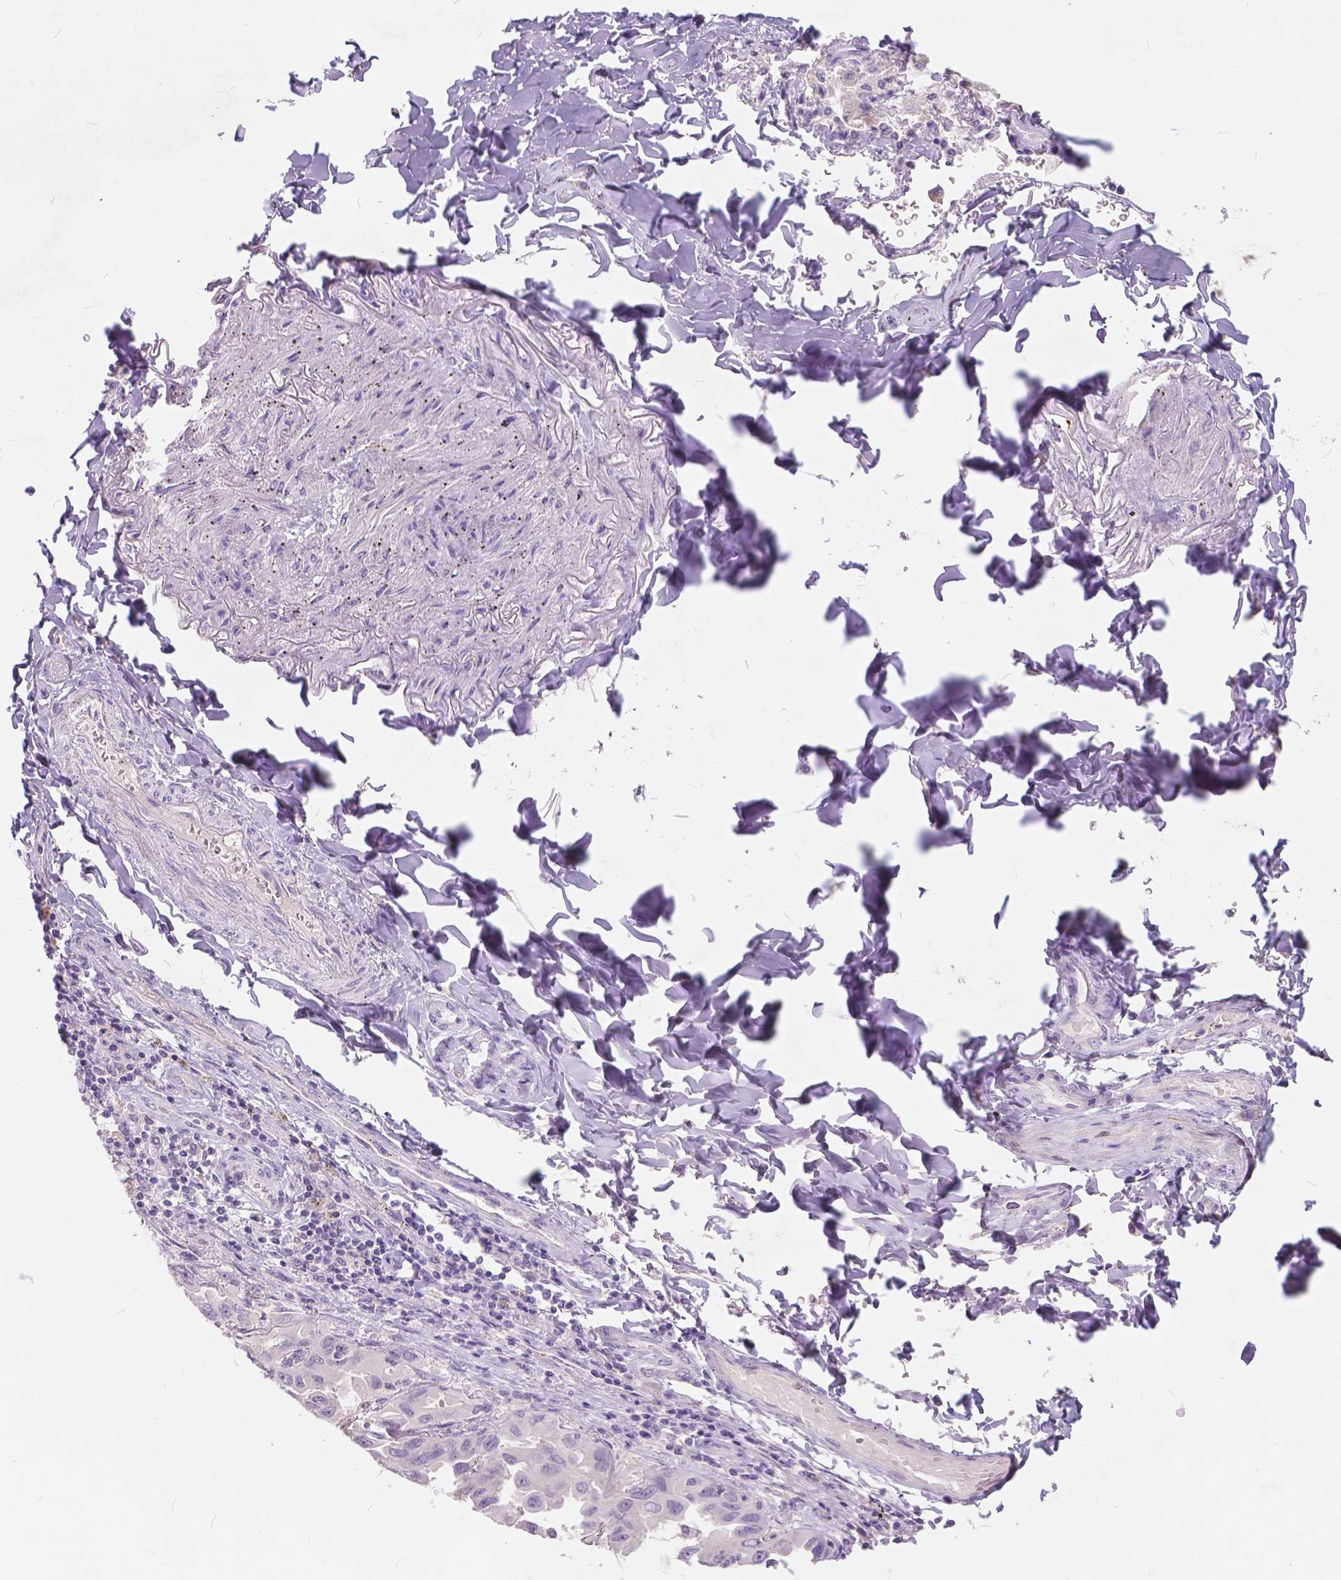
{"staining": {"intensity": "negative", "quantity": "none", "location": "none"}, "tissue": "lung cancer", "cell_type": "Tumor cells", "image_type": "cancer", "snomed": [{"axis": "morphology", "description": "Adenocarcinoma, NOS"}, {"axis": "topography", "description": "Lung"}], "caption": "IHC image of neoplastic tissue: human lung cancer (adenocarcinoma) stained with DAB displays no significant protein positivity in tumor cells. Nuclei are stained in blue.", "gene": "PEX11G", "patient": {"sex": "male", "age": 64}}